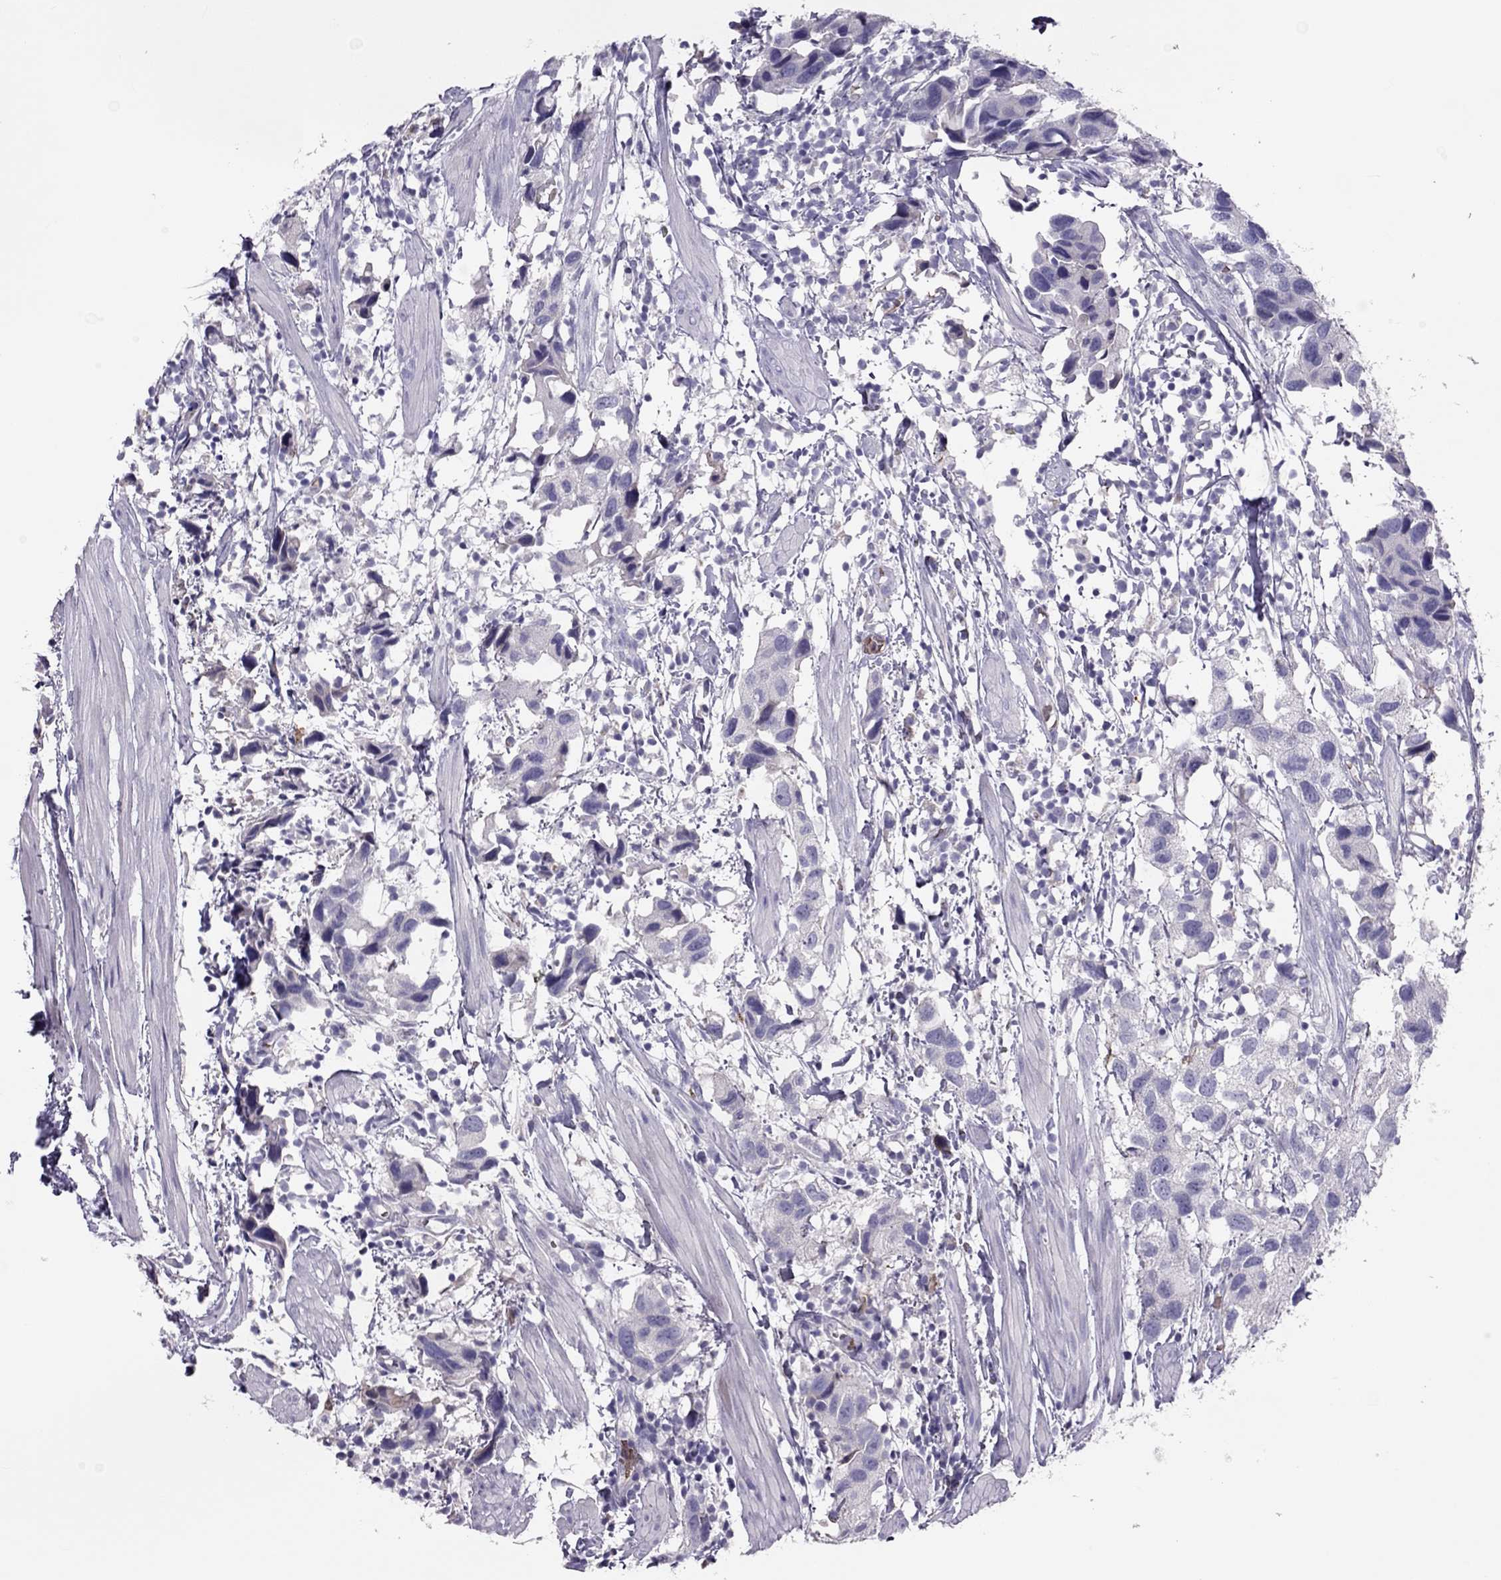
{"staining": {"intensity": "negative", "quantity": "none", "location": "none"}, "tissue": "urothelial cancer", "cell_type": "Tumor cells", "image_type": "cancer", "snomed": [{"axis": "morphology", "description": "Urothelial carcinoma, High grade"}, {"axis": "topography", "description": "Urinary bladder"}], "caption": "This is an IHC histopathology image of urothelial carcinoma (high-grade). There is no expression in tumor cells.", "gene": "RHD", "patient": {"sex": "male", "age": 79}}